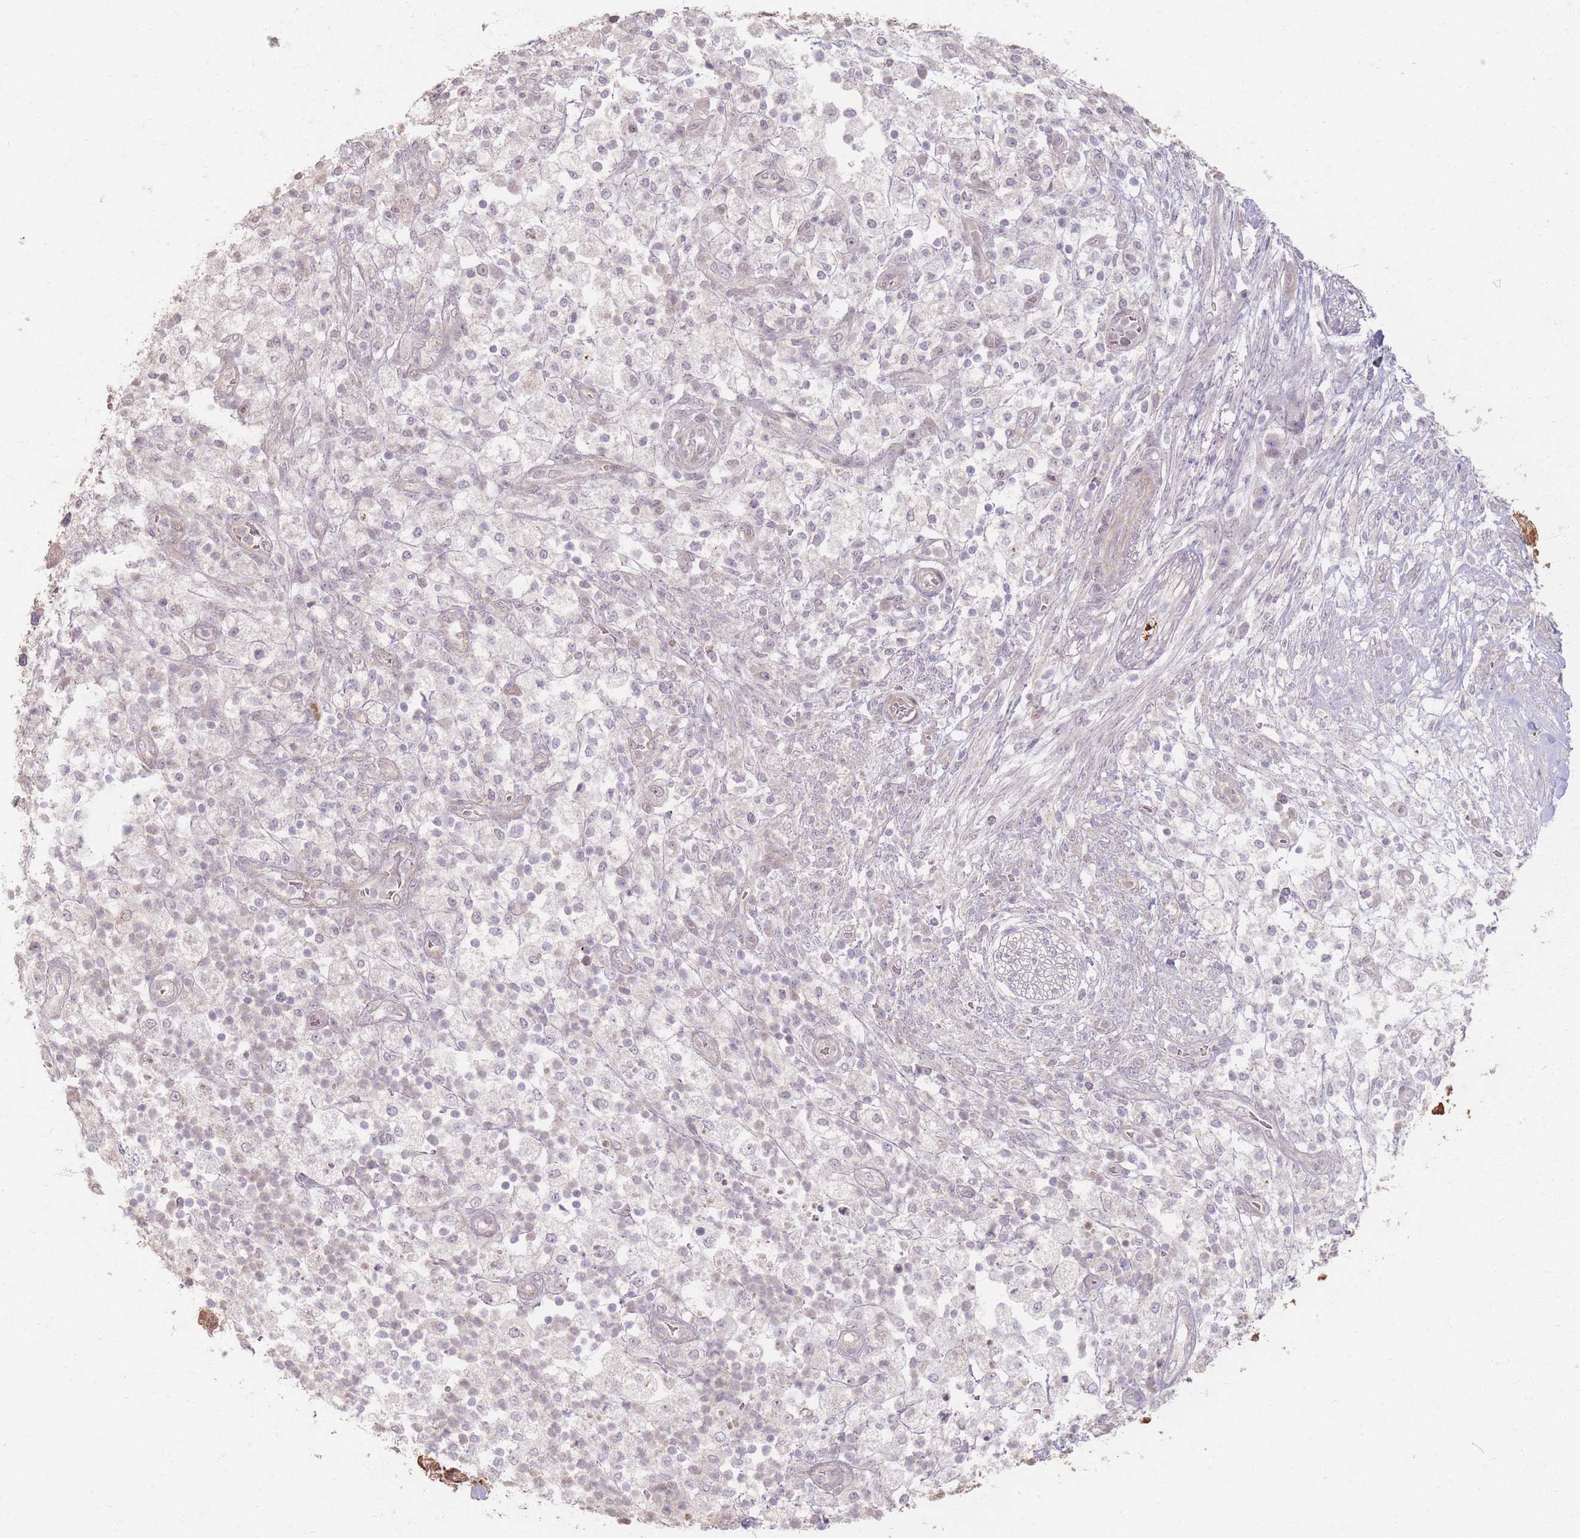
{"staining": {"intensity": "negative", "quantity": "none", "location": "none"}, "tissue": "pancreatic cancer", "cell_type": "Tumor cells", "image_type": "cancer", "snomed": [{"axis": "morphology", "description": "Adenocarcinoma, NOS"}, {"axis": "topography", "description": "Pancreas"}], "caption": "Histopathology image shows no significant protein positivity in tumor cells of pancreatic cancer. (Immunohistochemistry (ihc), brightfield microscopy, high magnification).", "gene": "GABRA6", "patient": {"sex": "female", "age": 72}}